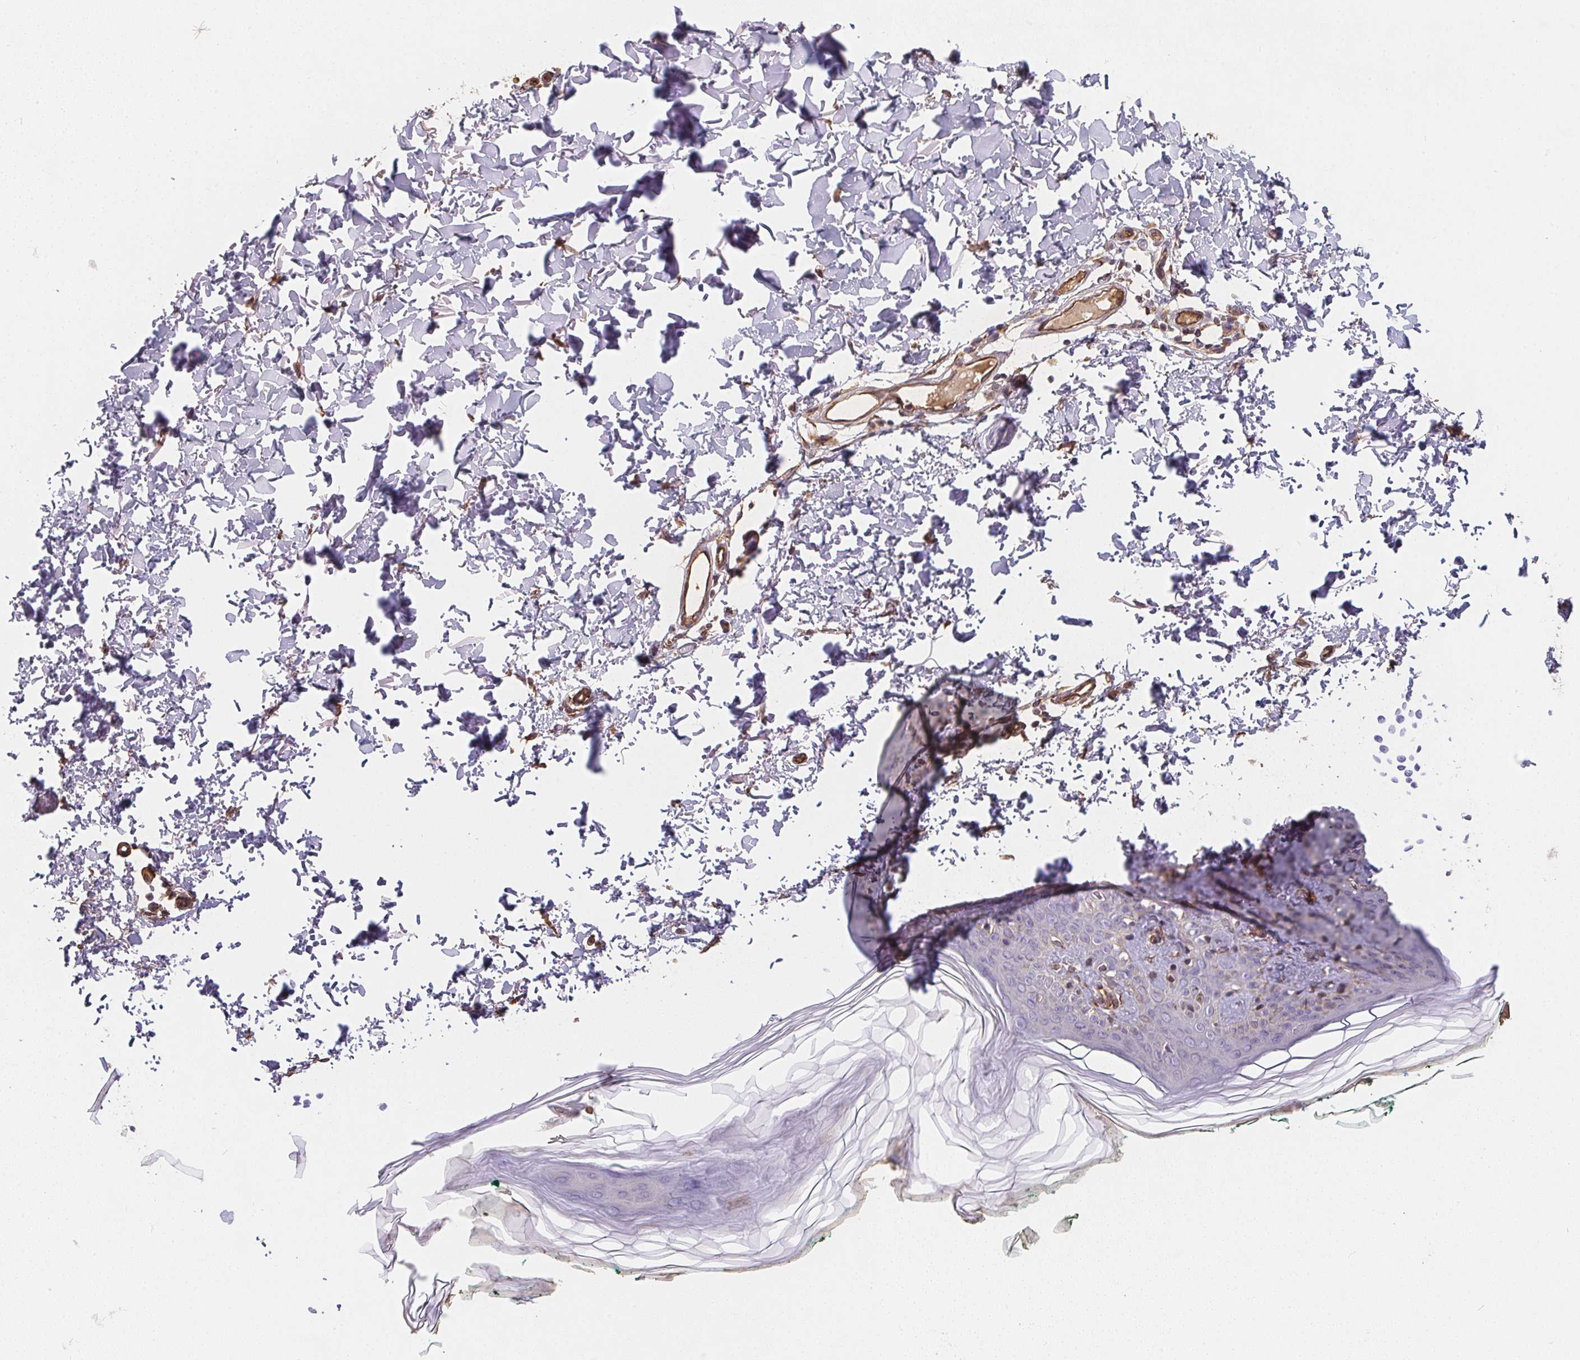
{"staining": {"intensity": "moderate", "quantity": "<25%", "location": "cytoplasmic/membranous"}, "tissue": "skin", "cell_type": "Fibroblasts", "image_type": "normal", "snomed": [{"axis": "morphology", "description": "Normal tissue, NOS"}, {"axis": "topography", "description": "Skin"}, {"axis": "topography", "description": "Peripheral nerve tissue"}], "caption": "About <25% of fibroblasts in normal skin reveal moderate cytoplasmic/membranous protein staining as visualized by brown immunohistochemical staining.", "gene": "TBKBP1", "patient": {"sex": "female", "age": 45}}